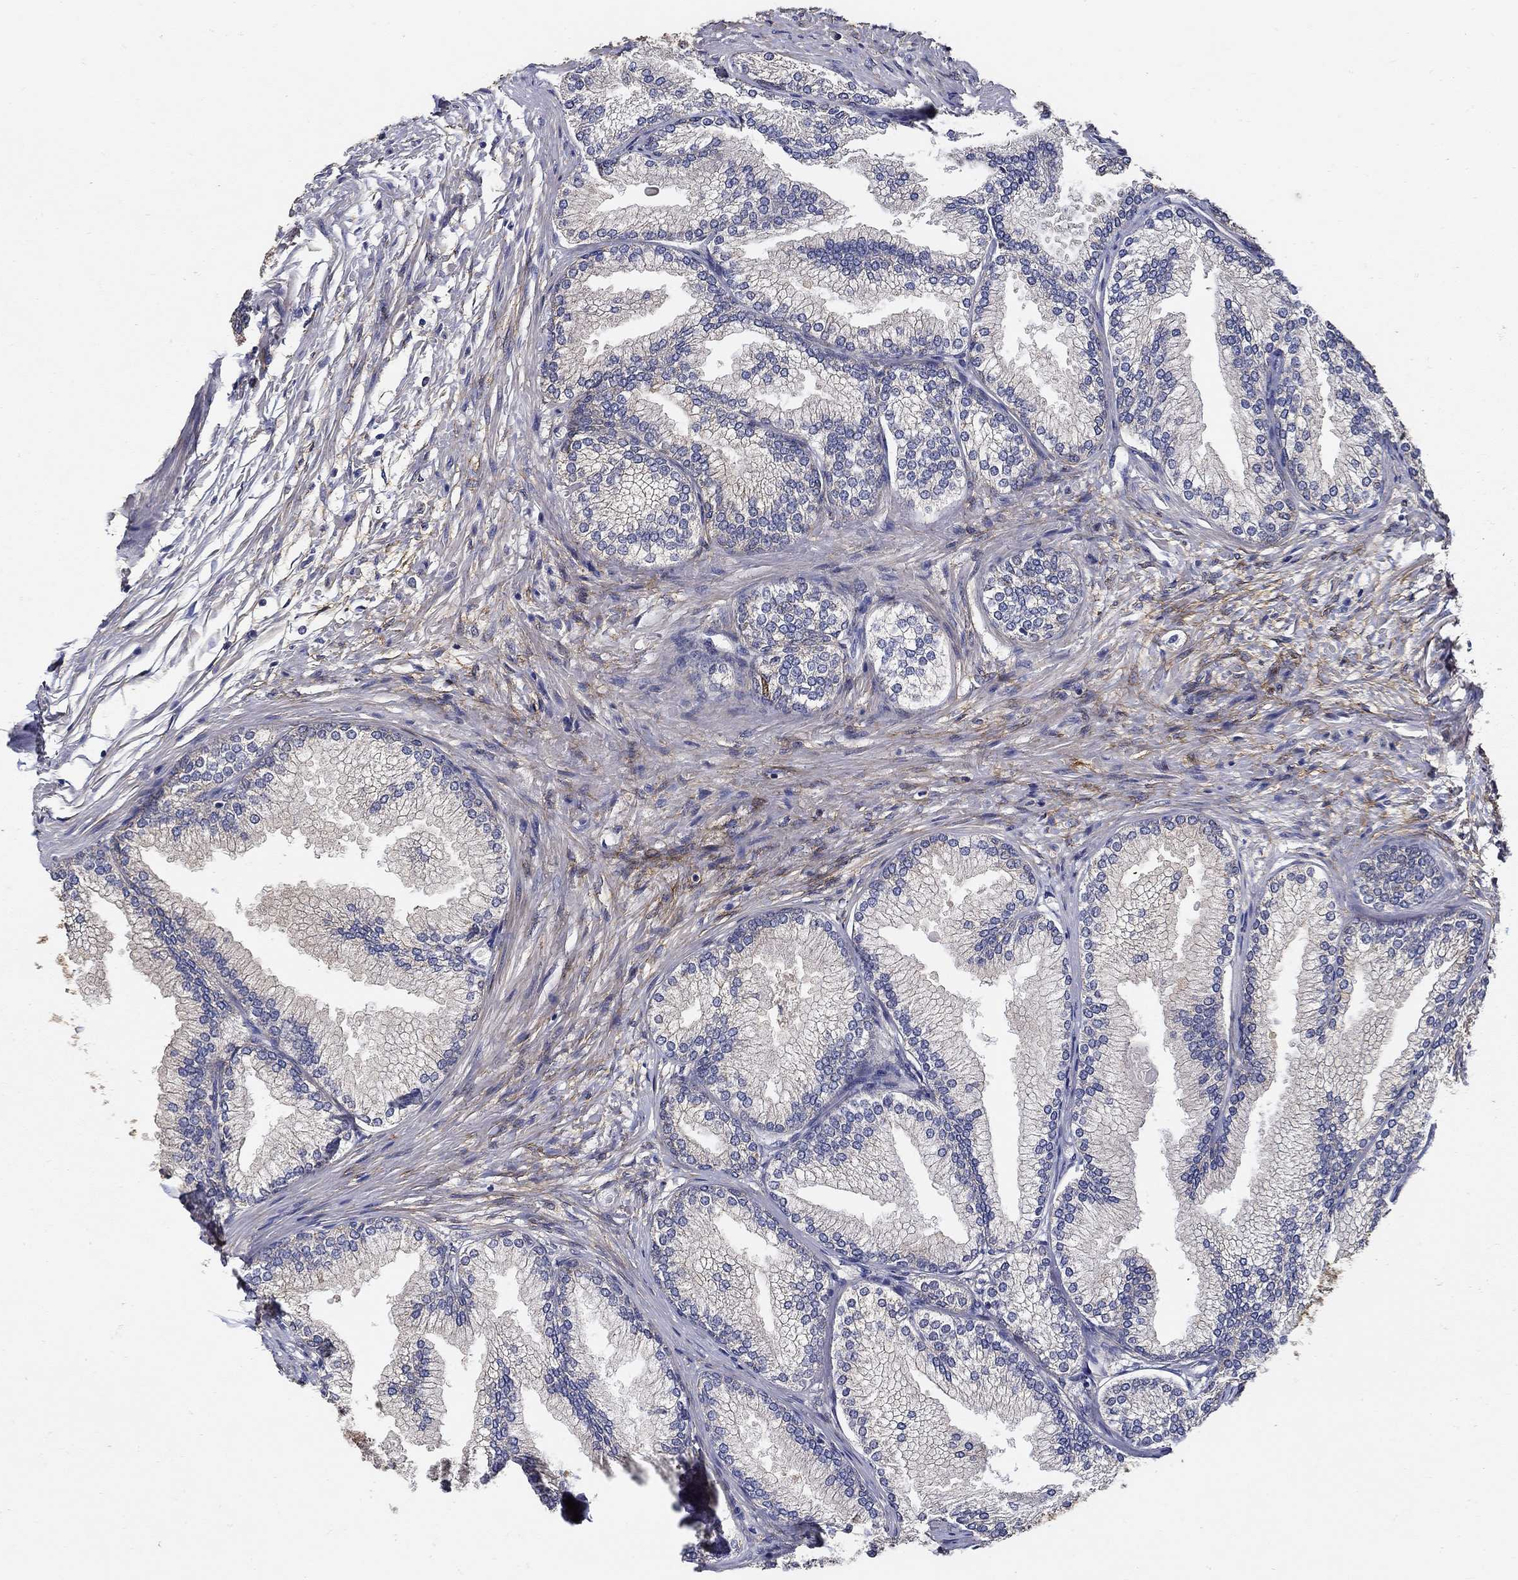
{"staining": {"intensity": "moderate", "quantity": "25%-75%", "location": "cytoplasmic/membranous"}, "tissue": "prostate", "cell_type": "Glandular cells", "image_type": "normal", "snomed": [{"axis": "morphology", "description": "Normal tissue, NOS"}, {"axis": "topography", "description": "Prostate"}], "caption": "Protein expression by immunohistochemistry (IHC) demonstrates moderate cytoplasmic/membranous staining in about 25%-75% of glandular cells in unremarkable prostate.", "gene": "EMILIN3", "patient": {"sex": "male", "age": 72}}